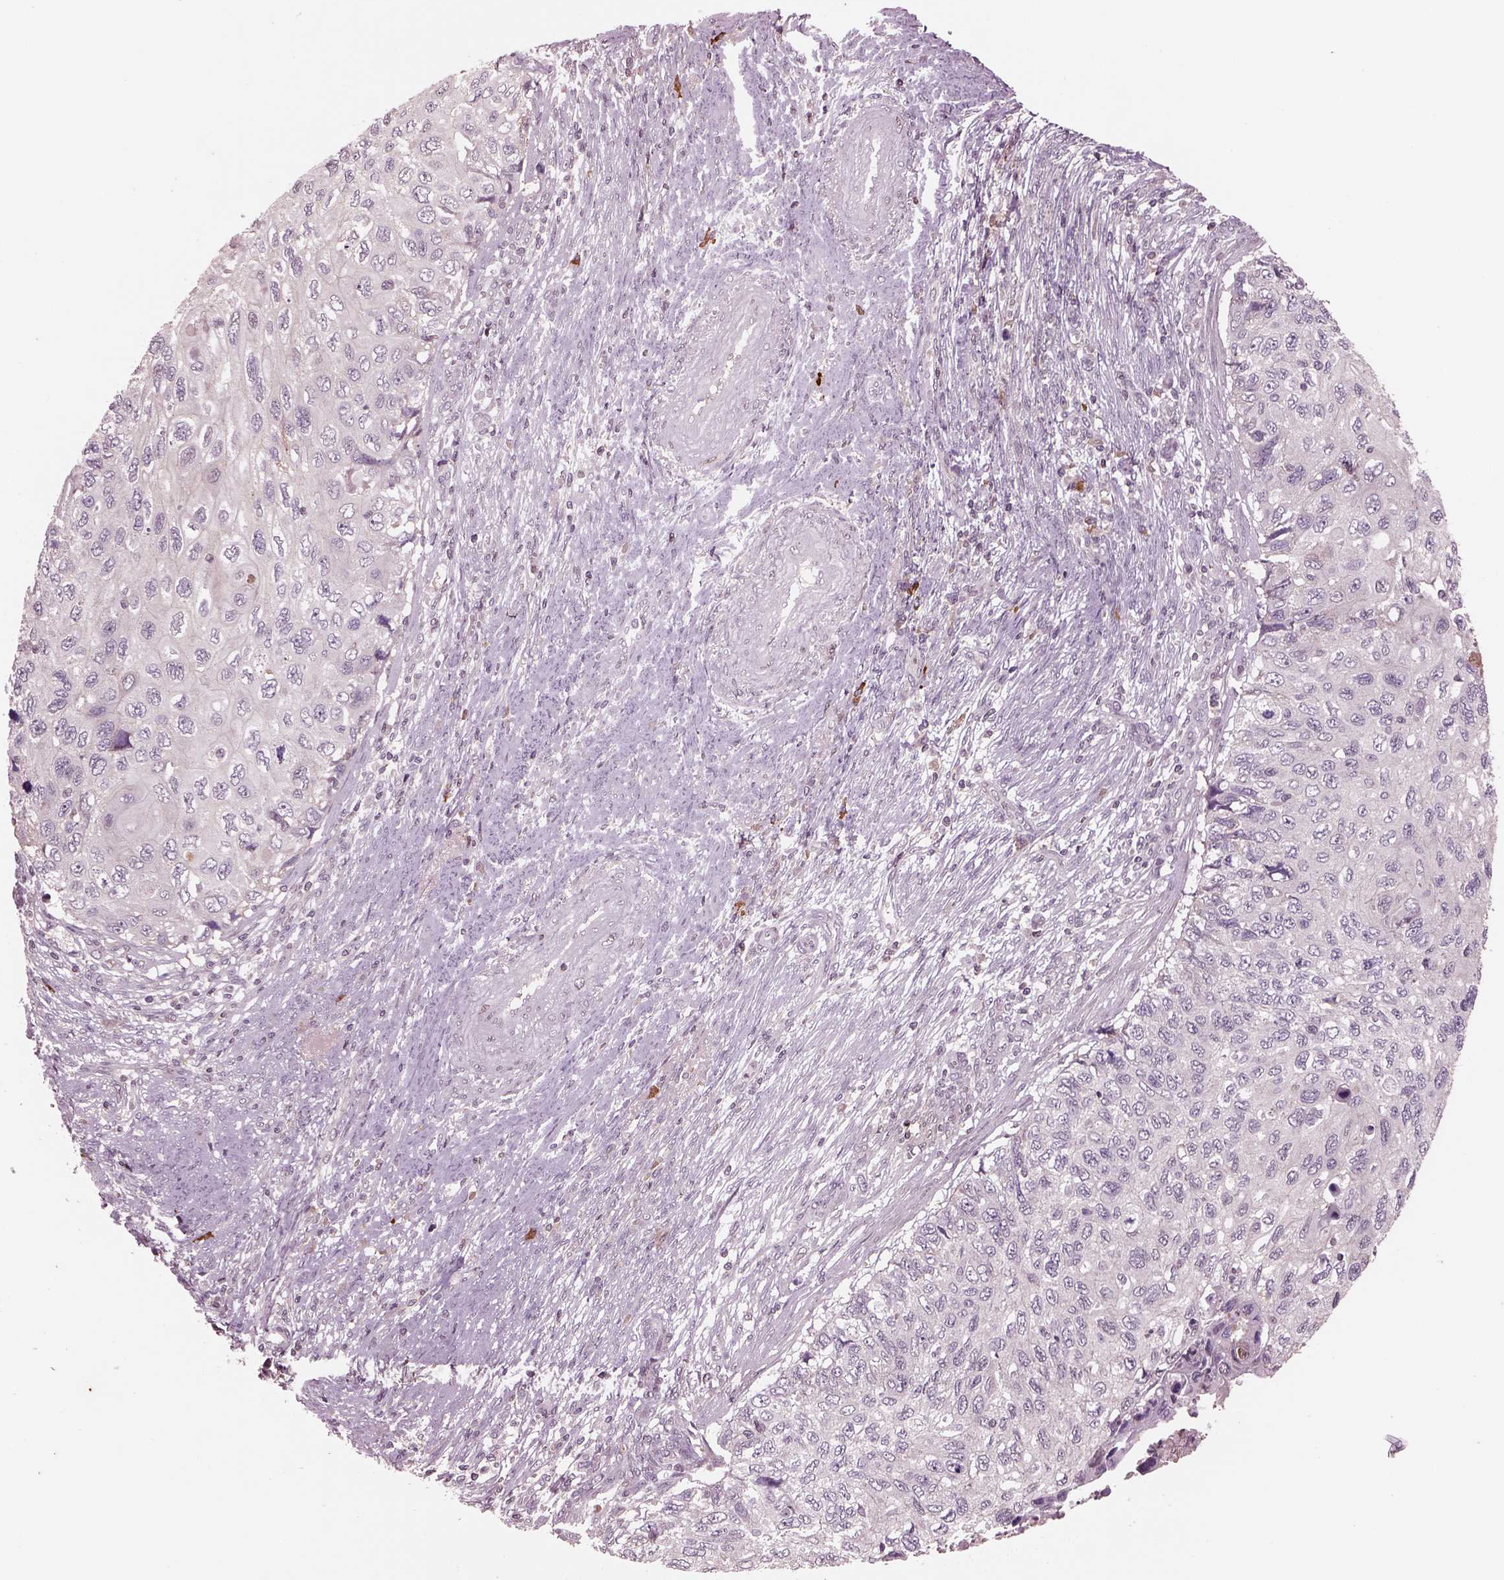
{"staining": {"intensity": "negative", "quantity": "none", "location": "none"}, "tissue": "cervical cancer", "cell_type": "Tumor cells", "image_type": "cancer", "snomed": [{"axis": "morphology", "description": "Squamous cell carcinoma, NOS"}, {"axis": "topography", "description": "Cervix"}], "caption": "IHC photomicrograph of neoplastic tissue: cervical cancer stained with DAB (3,3'-diaminobenzidine) displays no significant protein expression in tumor cells.", "gene": "PTX4", "patient": {"sex": "female", "age": 70}}